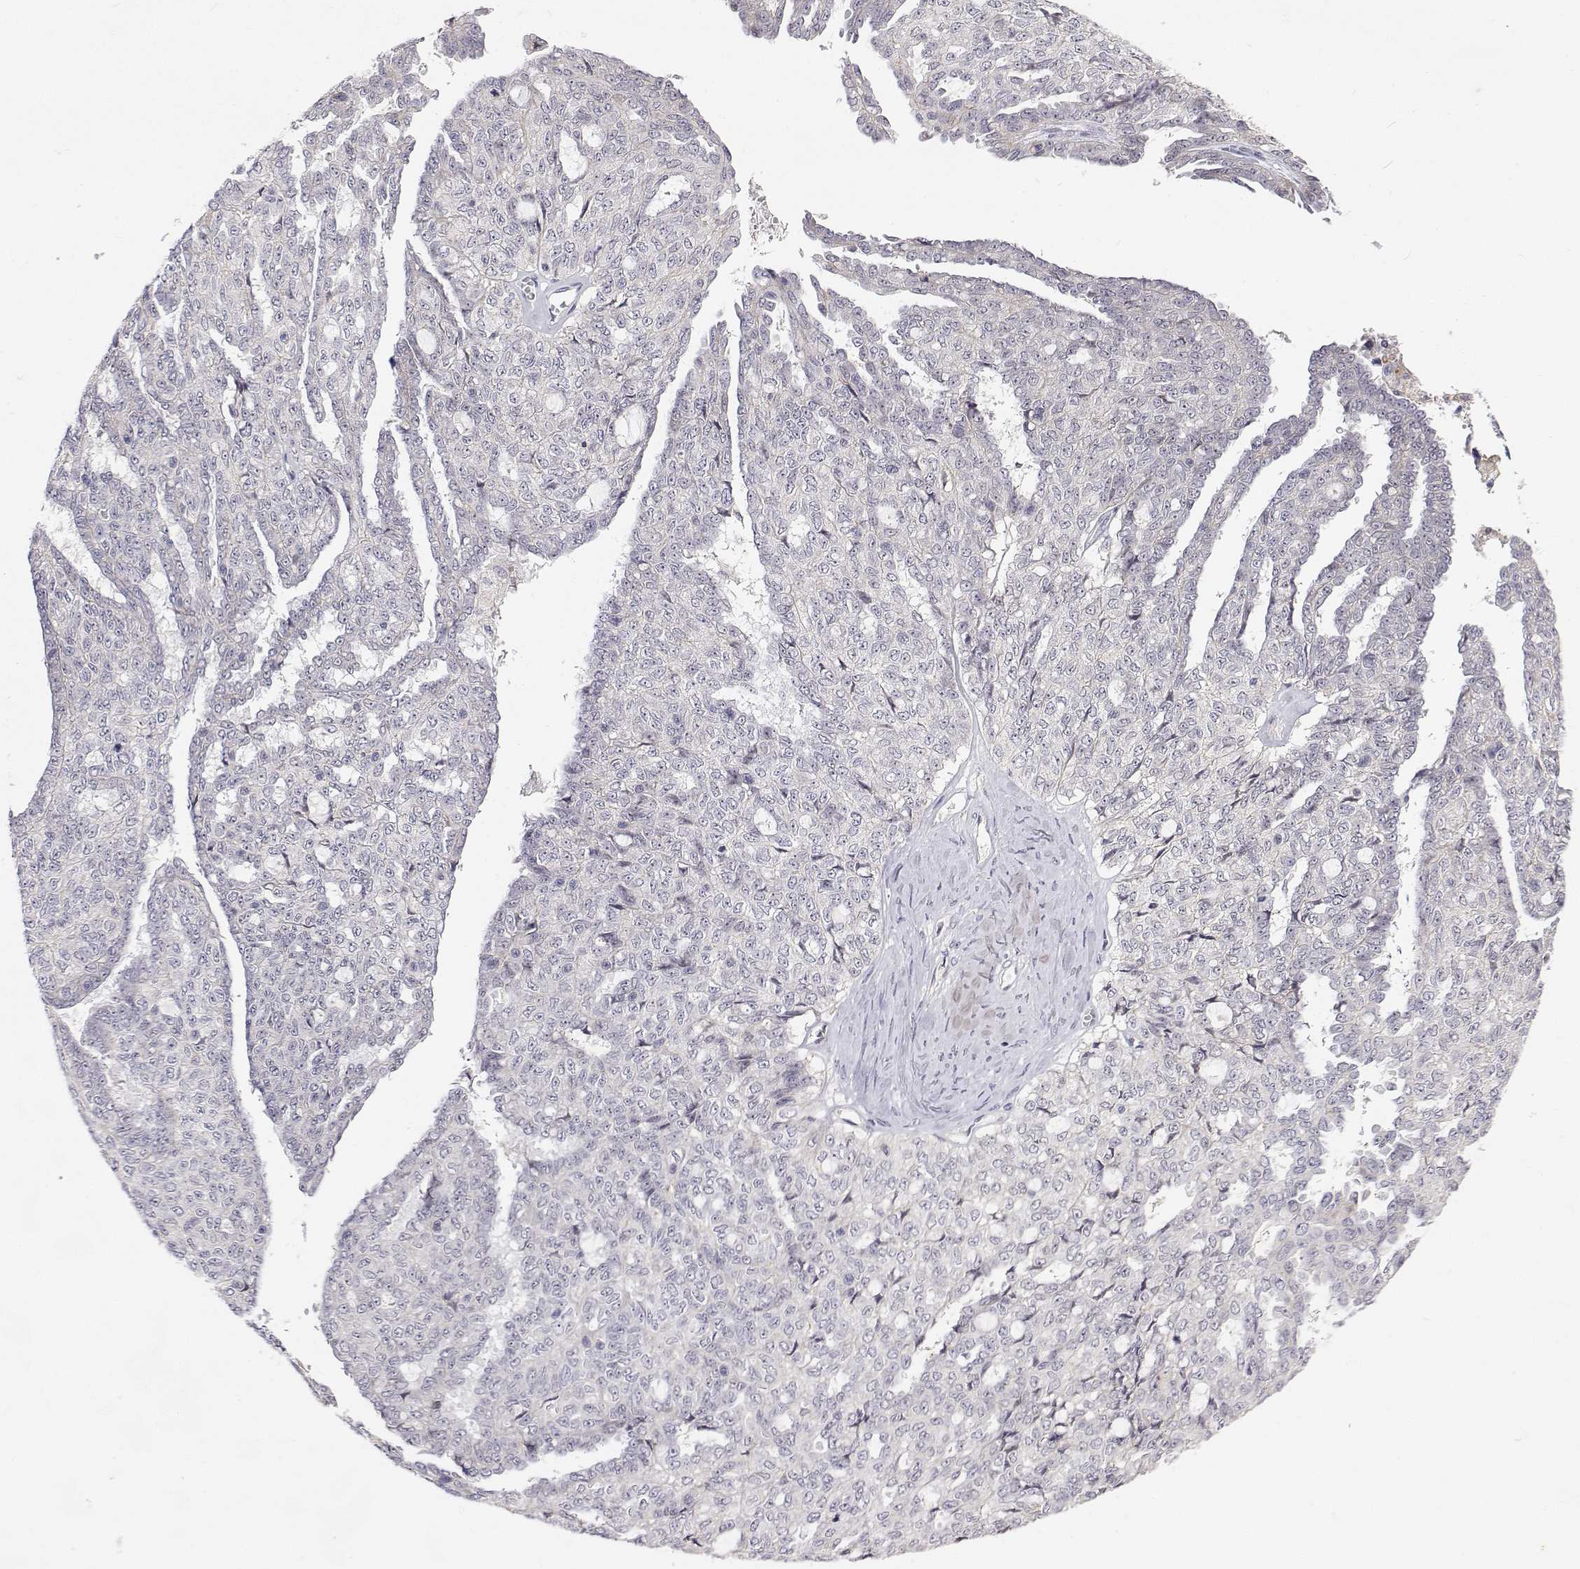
{"staining": {"intensity": "negative", "quantity": "none", "location": "none"}, "tissue": "ovarian cancer", "cell_type": "Tumor cells", "image_type": "cancer", "snomed": [{"axis": "morphology", "description": "Cystadenocarcinoma, serous, NOS"}, {"axis": "topography", "description": "Ovary"}], "caption": "IHC of human ovarian cancer displays no staining in tumor cells.", "gene": "MYPN", "patient": {"sex": "female", "age": 71}}